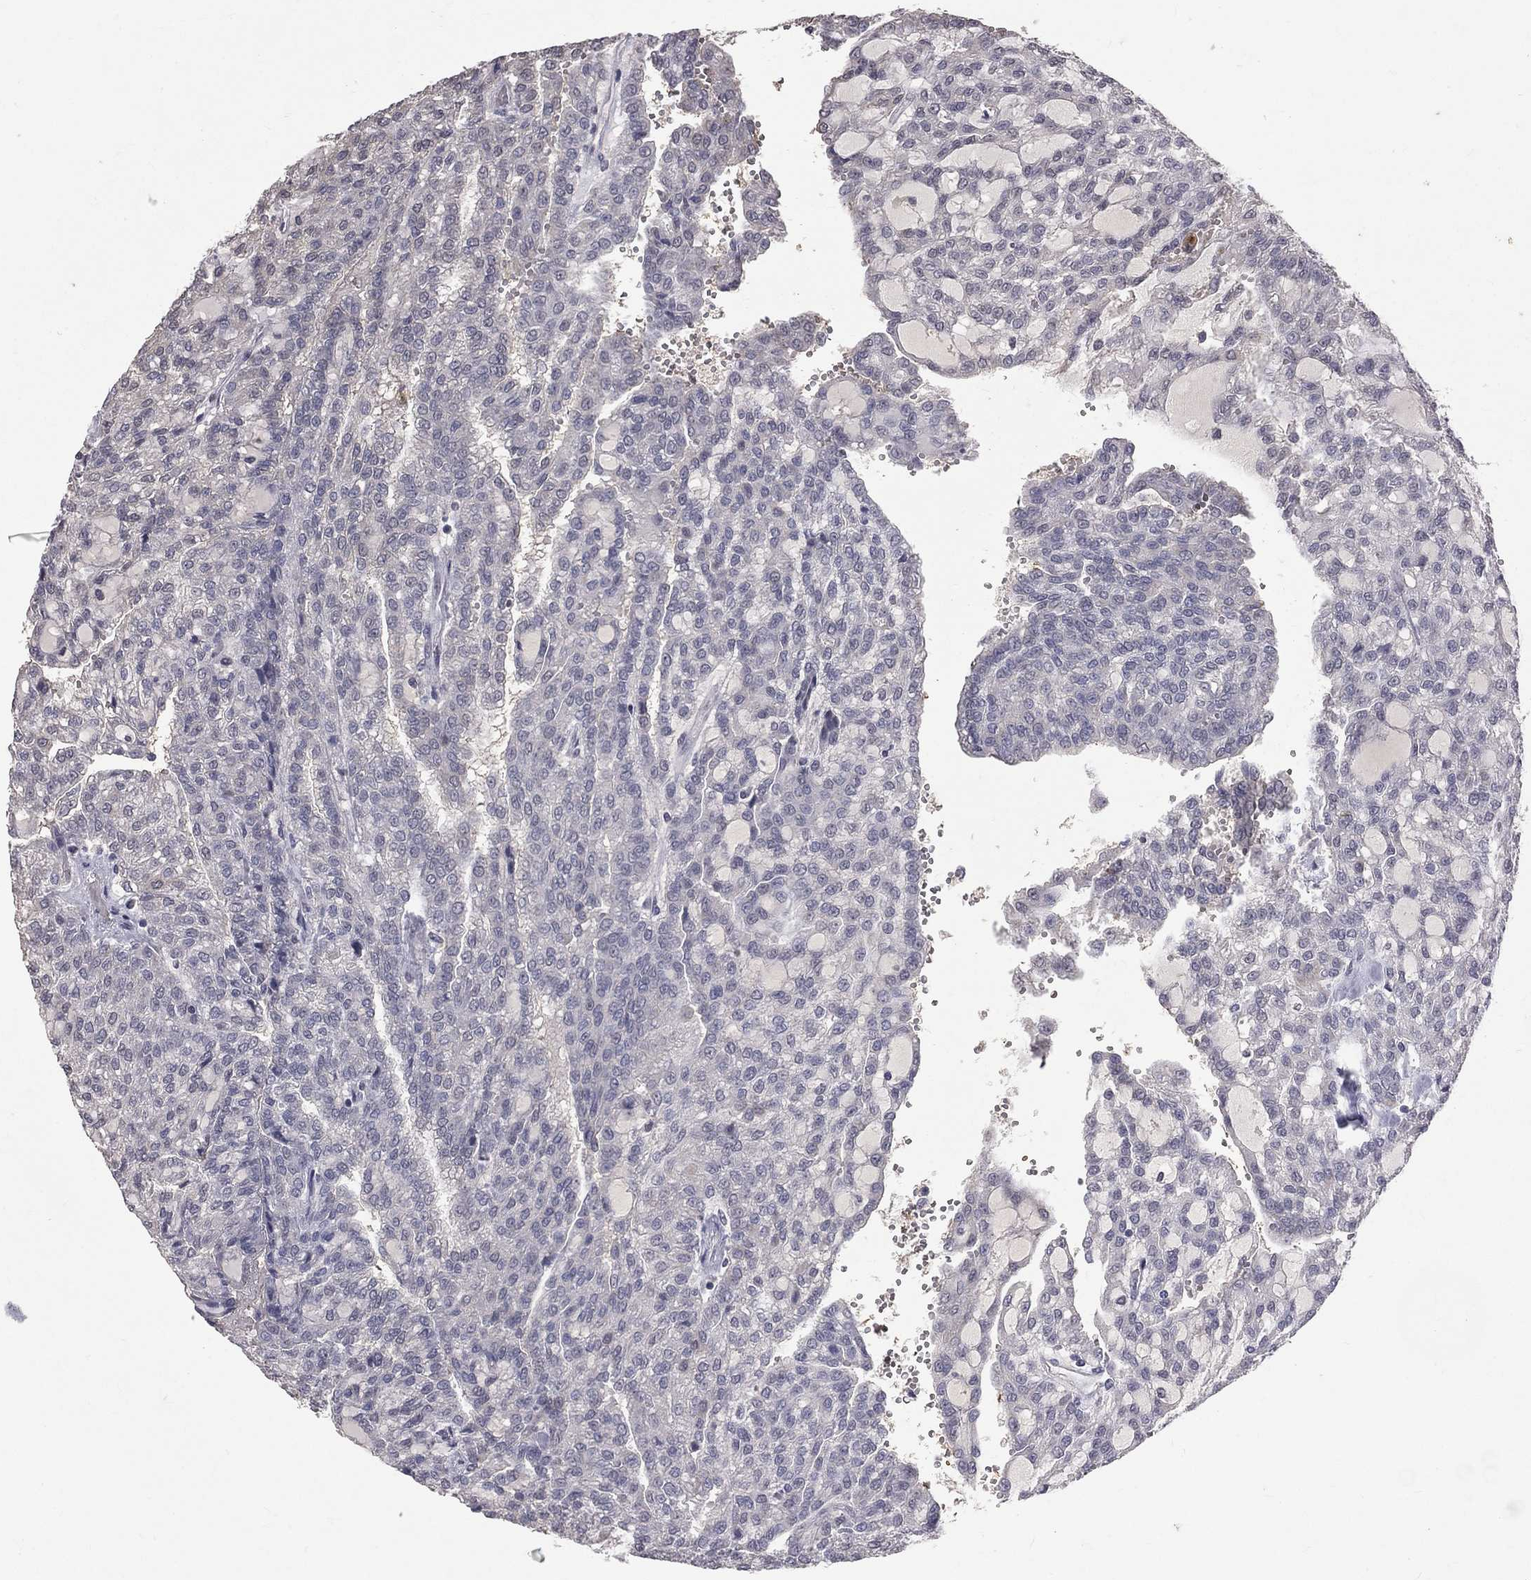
{"staining": {"intensity": "negative", "quantity": "none", "location": "none"}, "tissue": "renal cancer", "cell_type": "Tumor cells", "image_type": "cancer", "snomed": [{"axis": "morphology", "description": "Adenocarcinoma, NOS"}, {"axis": "topography", "description": "Kidney"}], "caption": "Tumor cells are negative for brown protein staining in renal cancer (adenocarcinoma).", "gene": "DSG4", "patient": {"sex": "male", "age": 63}}